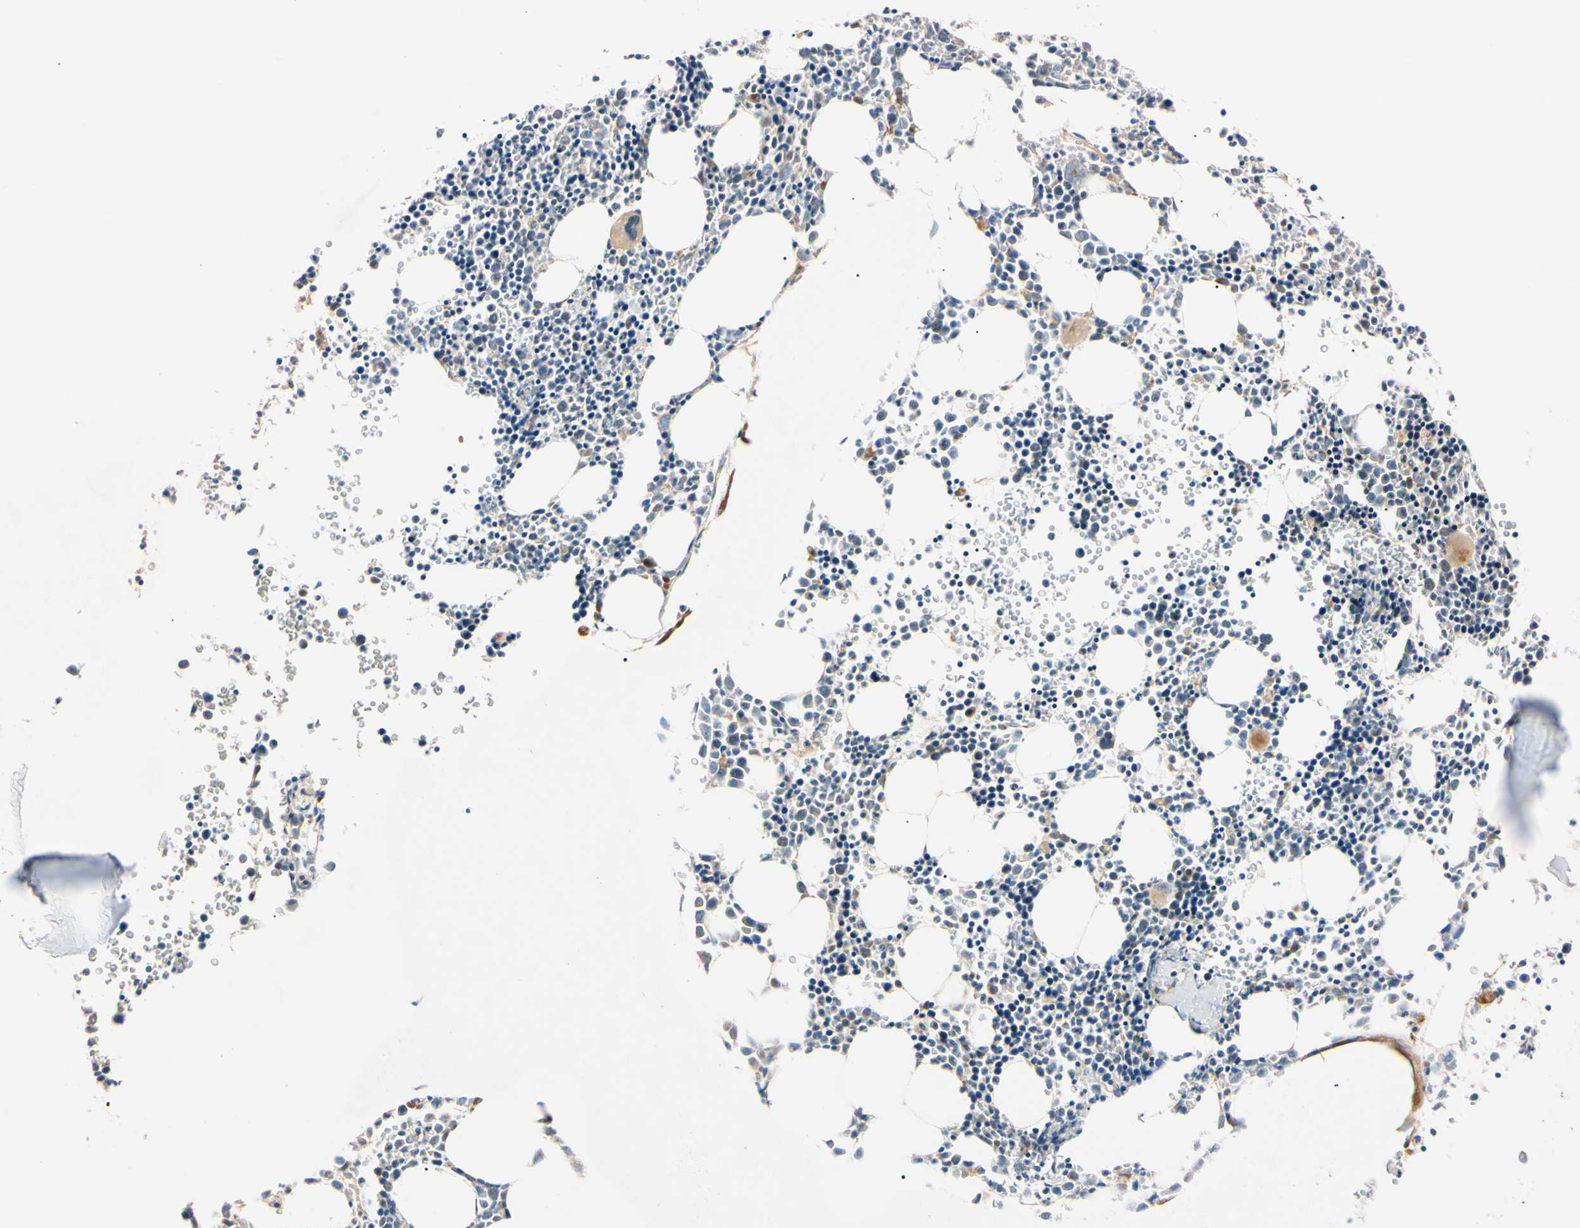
{"staining": {"intensity": "moderate", "quantity": "<25%", "location": "cytoplasmic/membranous"}, "tissue": "bone marrow", "cell_type": "Hematopoietic cells", "image_type": "normal", "snomed": [{"axis": "morphology", "description": "Normal tissue, NOS"}, {"axis": "morphology", "description": "Inflammation, NOS"}, {"axis": "topography", "description": "Bone marrow"}], "caption": "Protein staining of benign bone marrow demonstrates moderate cytoplasmic/membranous expression in about <25% of hematopoietic cells.", "gene": "IER3IP1", "patient": {"sex": "female", "age": 17}}